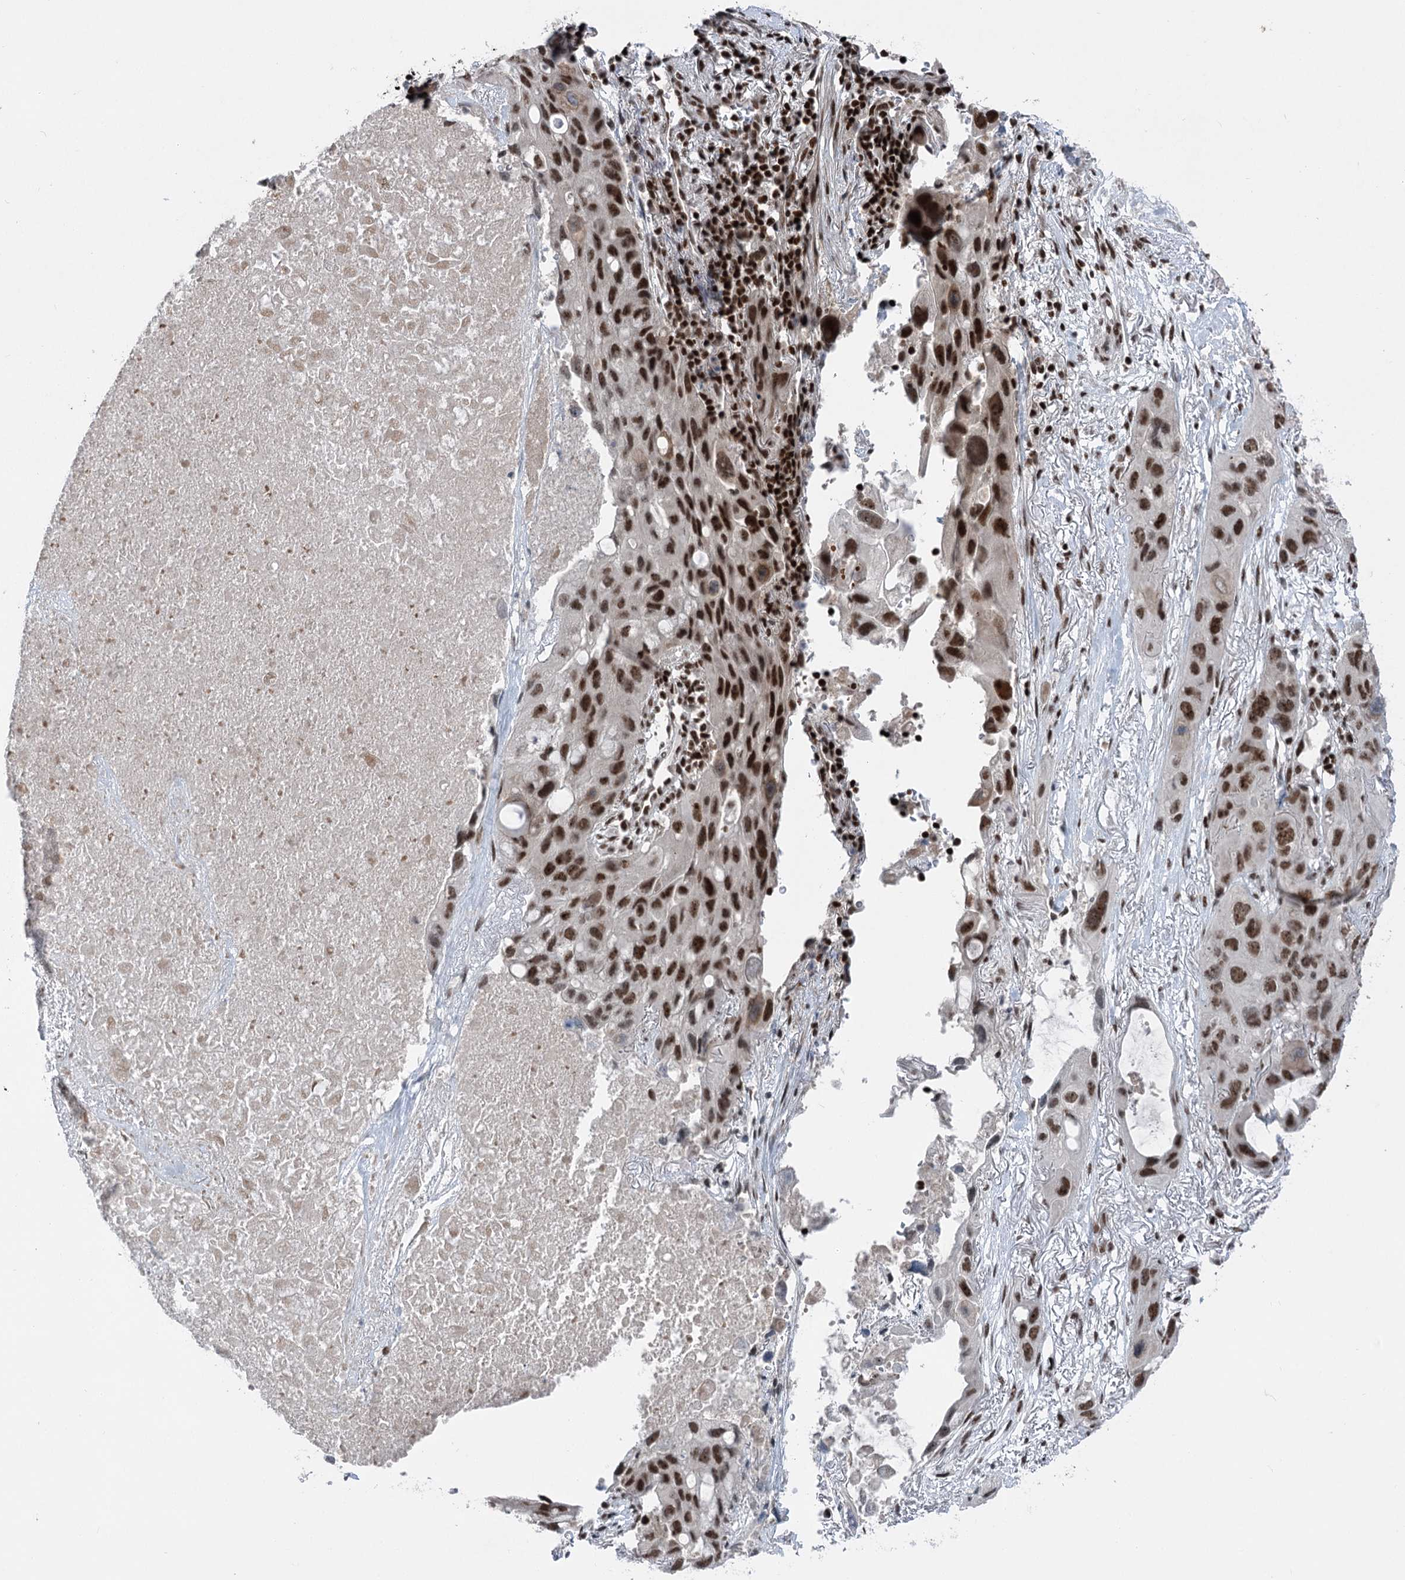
{"staining": {"intensity": "strong", "quantity": ">75%", "location": "nuclear"}, "tissue": "lung cancer", "cell_type": "Tumor cells", "image_type": "cancer", "snomed": [{"axis": "morphology", "description": "Squamous cell carcinoma, NOS"}, {"axis": "topography", "description": "Lung"}], "caption": "Immunohistochemical staining of human lung cancer demonstrates high levels of strong nuclear protein staining in about >75% of tumor cells. (brown staining indicates protein expression, while blue staining denotes nuclei).", "gene": "CGGBP1", "patient": {"sex": "female", "age": 73}}